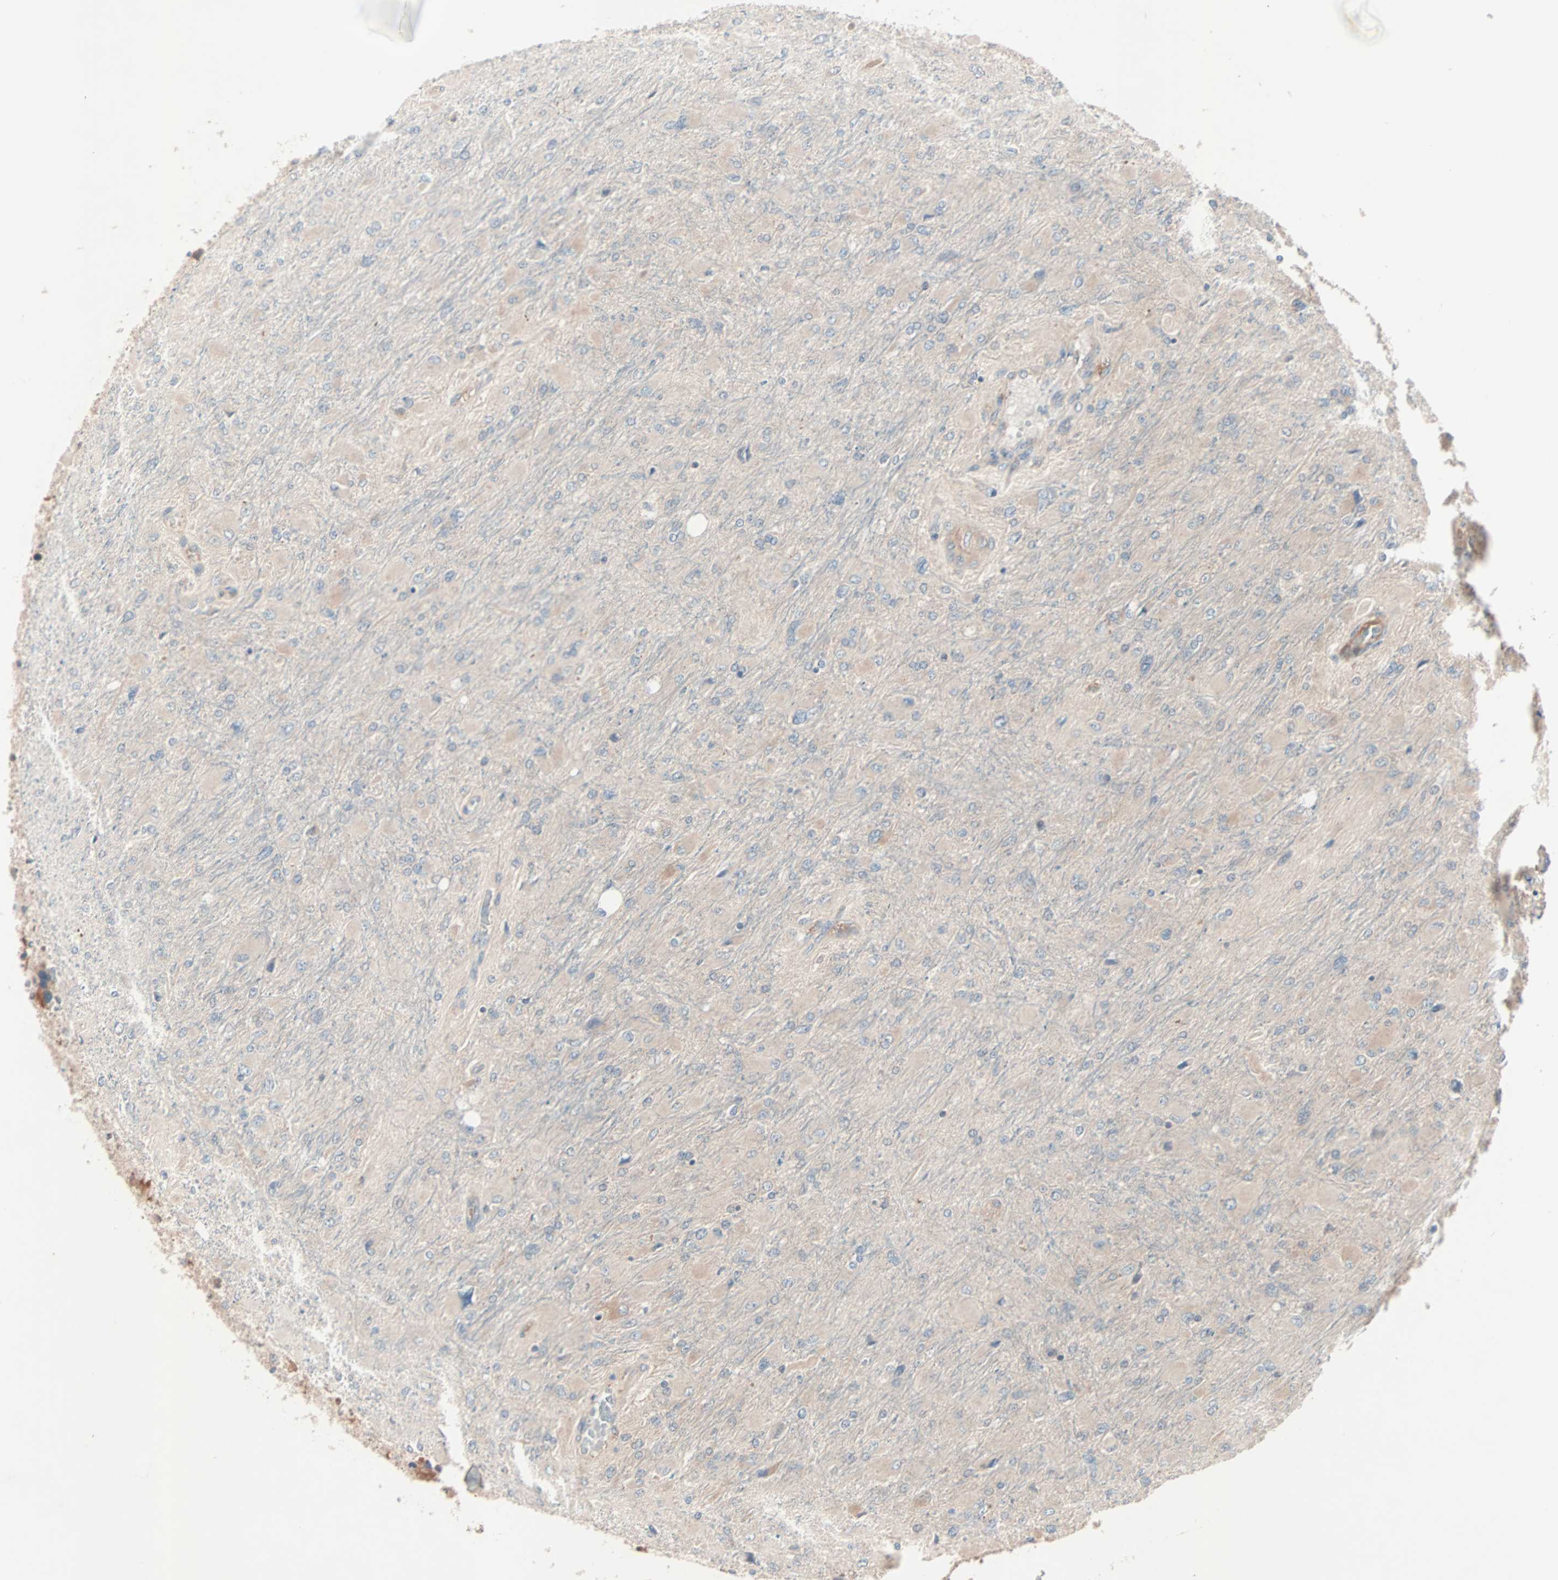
{"staining": {"intensity": "weak", "quantity": "<25%", "location": "cytoplasmic/membranous"}, "tissue": "glioma", "cell_type": "Tumor cells", "image_type": "cancer", "snomed": [{"axis": "morphology", "description": "Glioma, malignant, High grade"}, {"axis": "topography", "description": "Cerebral cortex"}], "caption": "High power microscopy photomicrograph of an immunohistochemistry (IHC) histopathology image of glioma, revealing no significant positivity in tumor cells.", "gene": "CAD", "patient": {"sex": "female", "age": 36}}